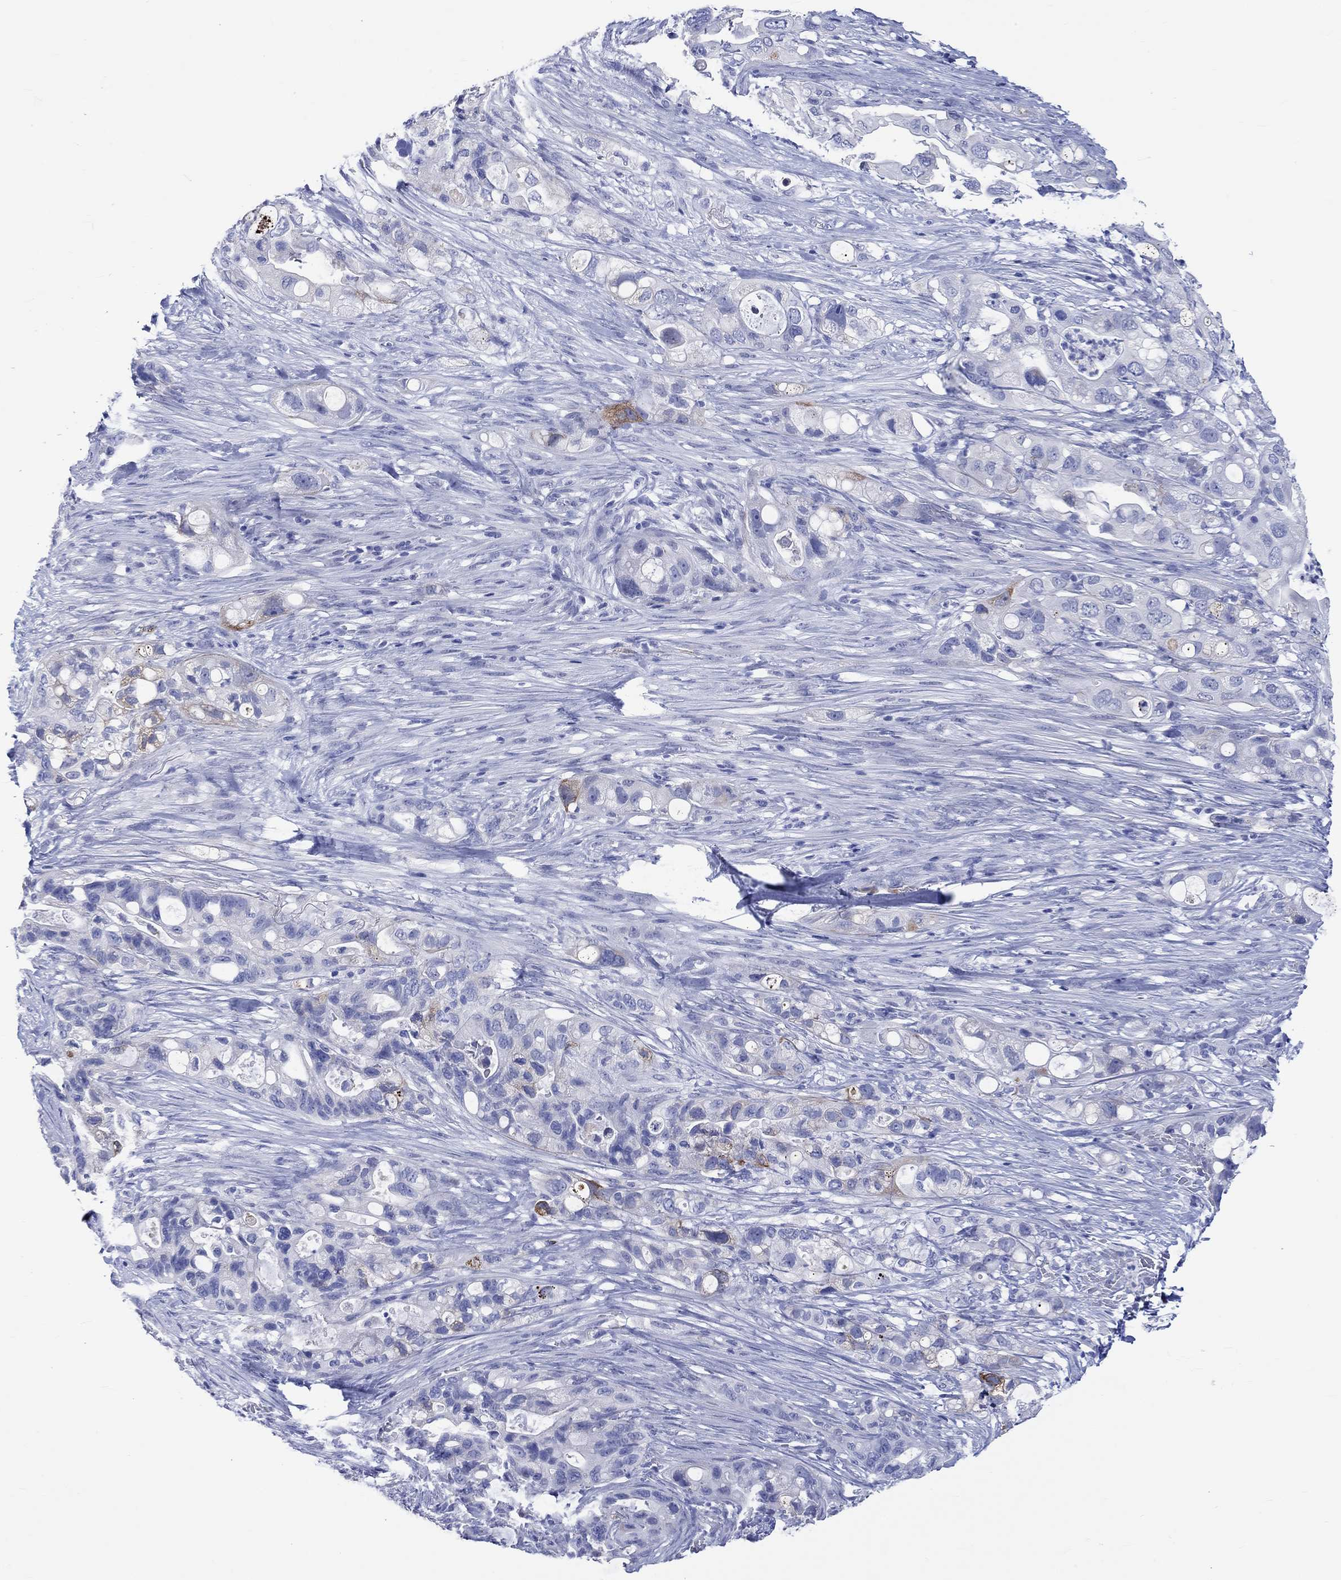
{"staining": {"intensity": "moderate", "quantity": "<25%", "location": "cytoplasmic/membranous"}, "tissue": "pancreatic cancer", "cell_type": "Tumor cells", "image_type": "cancer", "snomed": [{"axis": "morphology", "description": "Adenocarcinoma, NOS"}, {"axis": "topography", "description": "Pancreas"}], "caption": "Pancreatic adenocarcinoma stained for a protein exhibits moderate cytoplasmic/membranous positivity in tumor cells. Using DAB (3,3'-diaminobenzidine) (brown) and hematoxylin (blue) stains, captured at high magnification using brightfield microscopy.", "gene": "KLHL33", "patient": {"sex": "female", "age": 72}}